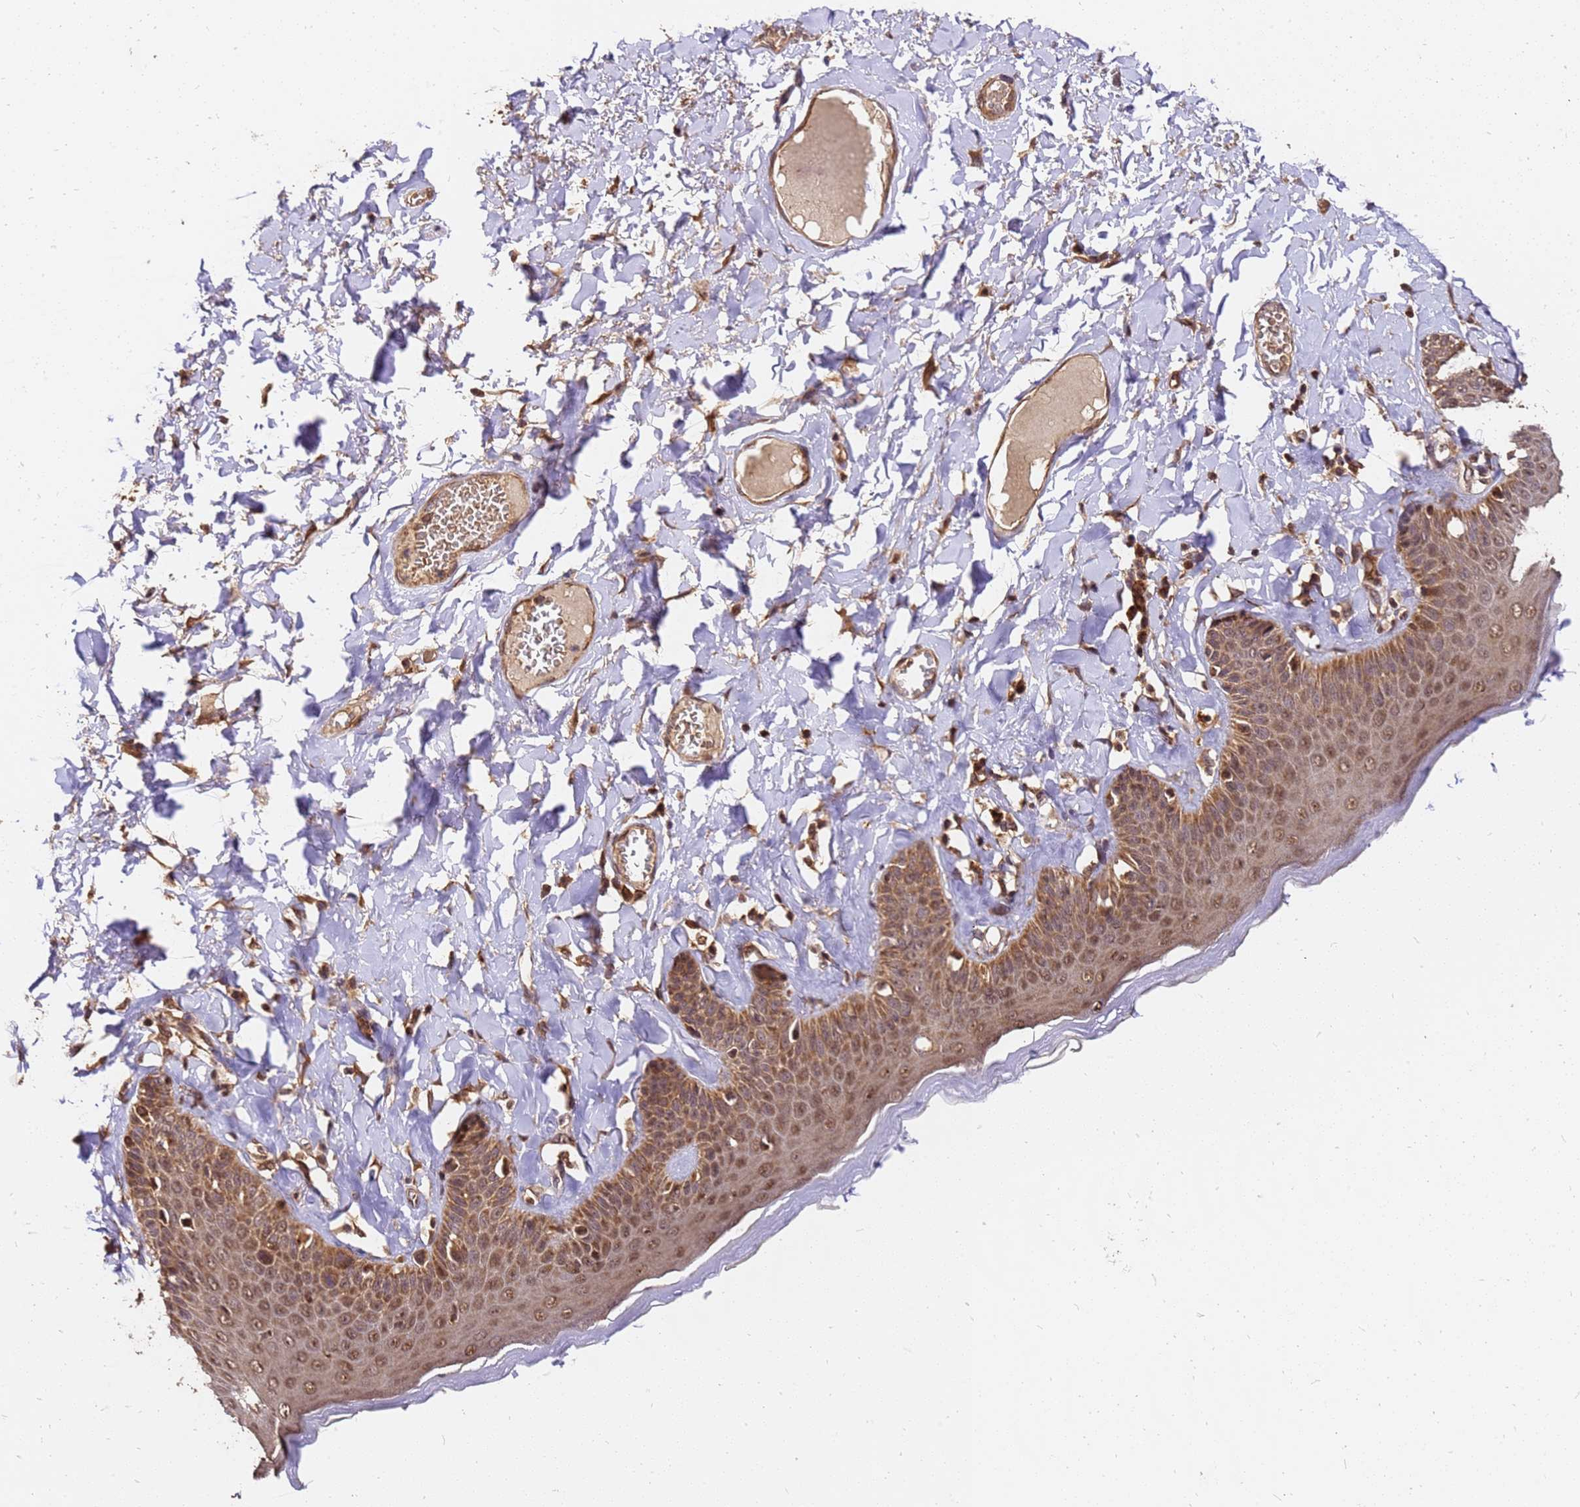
{"staining": {"intensity": "moderate", "quantity": ">75%", "location": "cytoplasmic/membranous,nuclear"}, "tissue": "skin", "cell_type": "Epidermal cells", "image_type": "normal", "snomed": [{"axis": "morphology", "description": "Normal tissue, NOS"}, {"axis": "topography", "description": "Anal"}], "caption": "Epidermal cells reveal medium levels of moderate cytoplasmic/membranous,nuclear positivity in approximately >75% of cells in unremarkable skin. Nuclei are stained in blue.", "gene": "GPATCH8", "patient": {"sex": "male", "age": 69}}